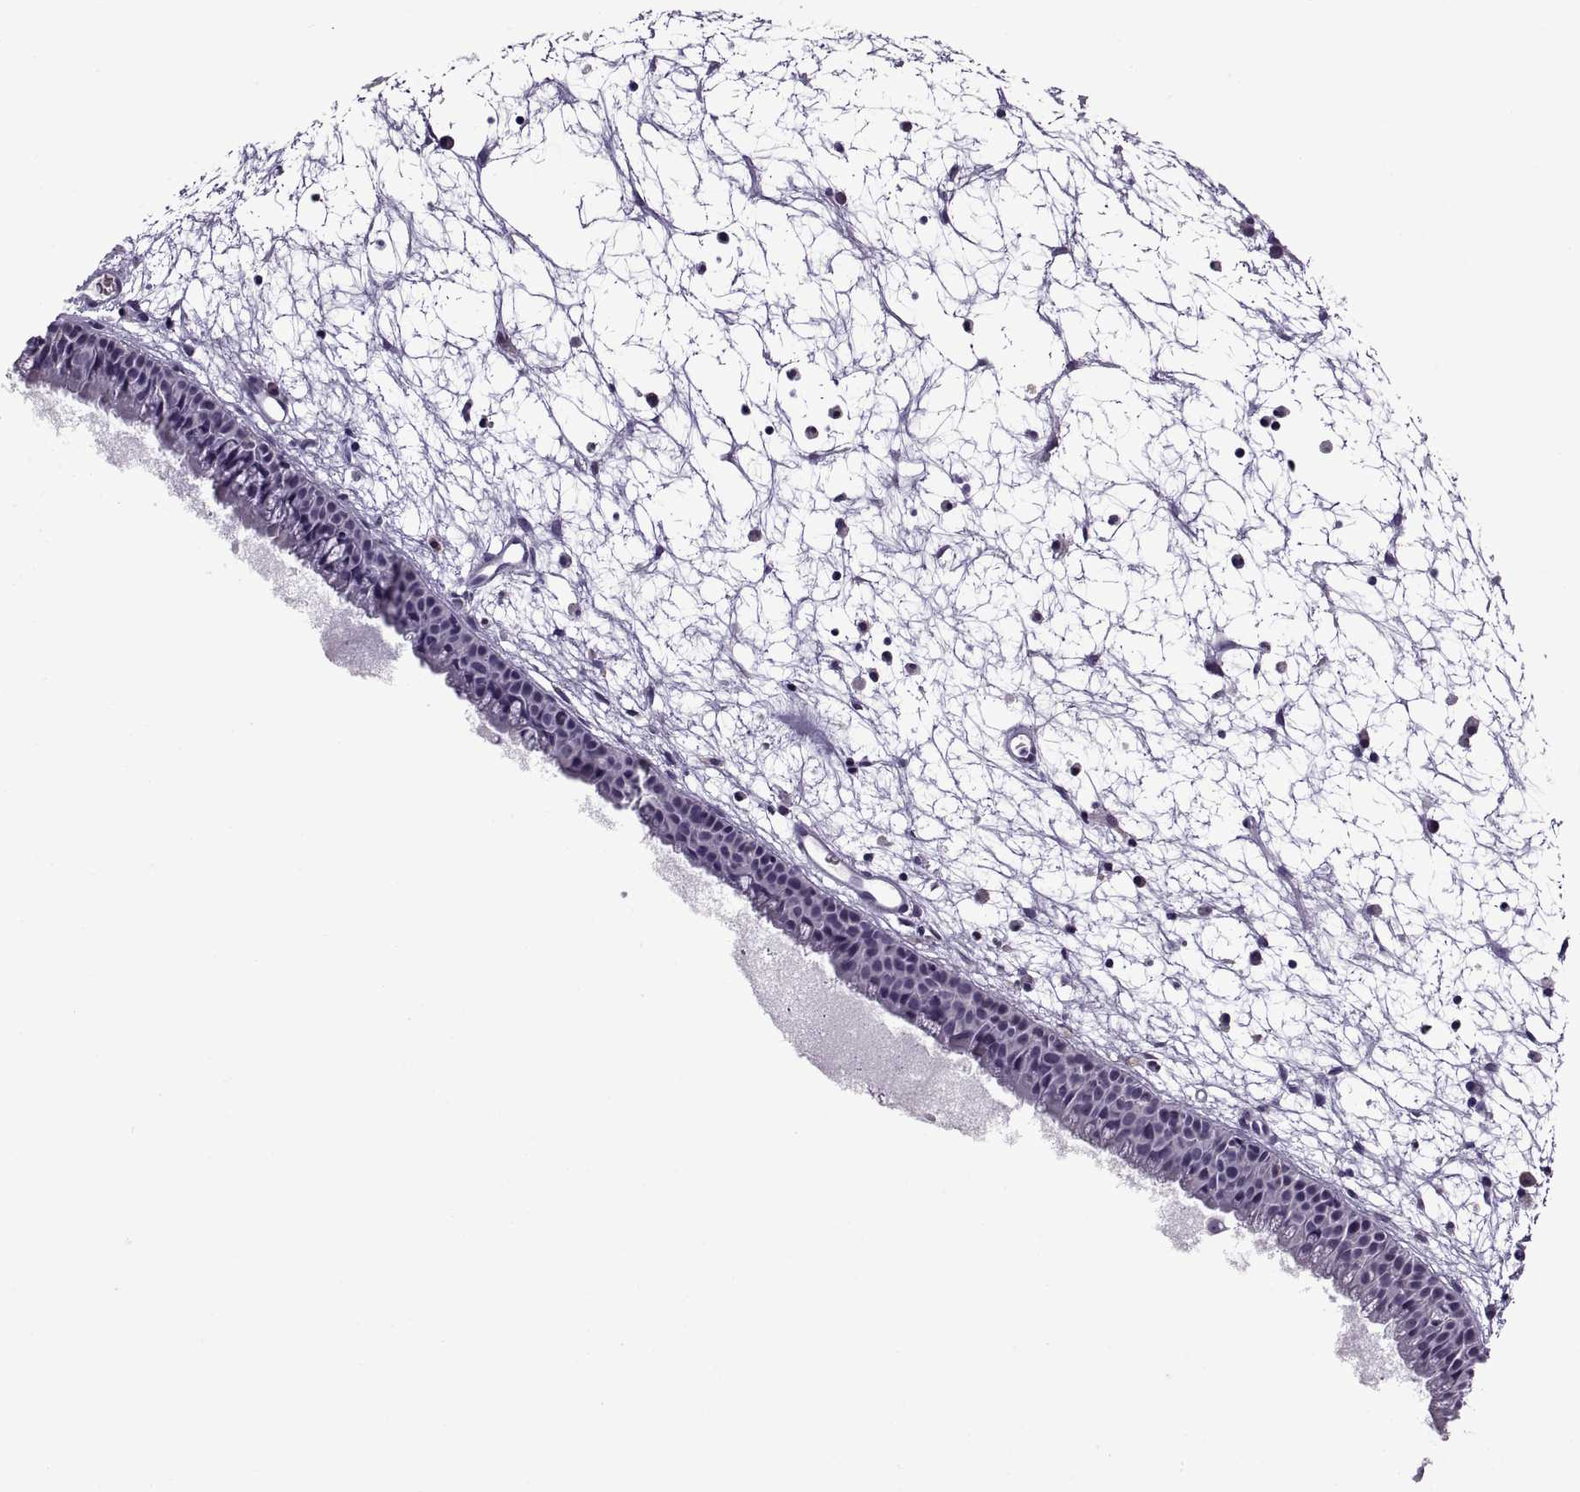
{"staining": {"intensity": "negative", "quantity": "none", "location": "none"}, "tissue": "nasopharynx", "cell_type": "Respiratory epithelial cells", "image_type": "normal", "snomed": [{"axis": "morphology", "description": "Normal tissue, NOS"}, {"axis": "topography", "description": "Nasopharynx"}], "caption": "The histopathology image demonstrates no significant expression in respiratory epithelial cells of nasopharynx. Nuclei are stained in blue.", "gene": "MAGEB18", "patient": {"sex": "male", "age": 61}}